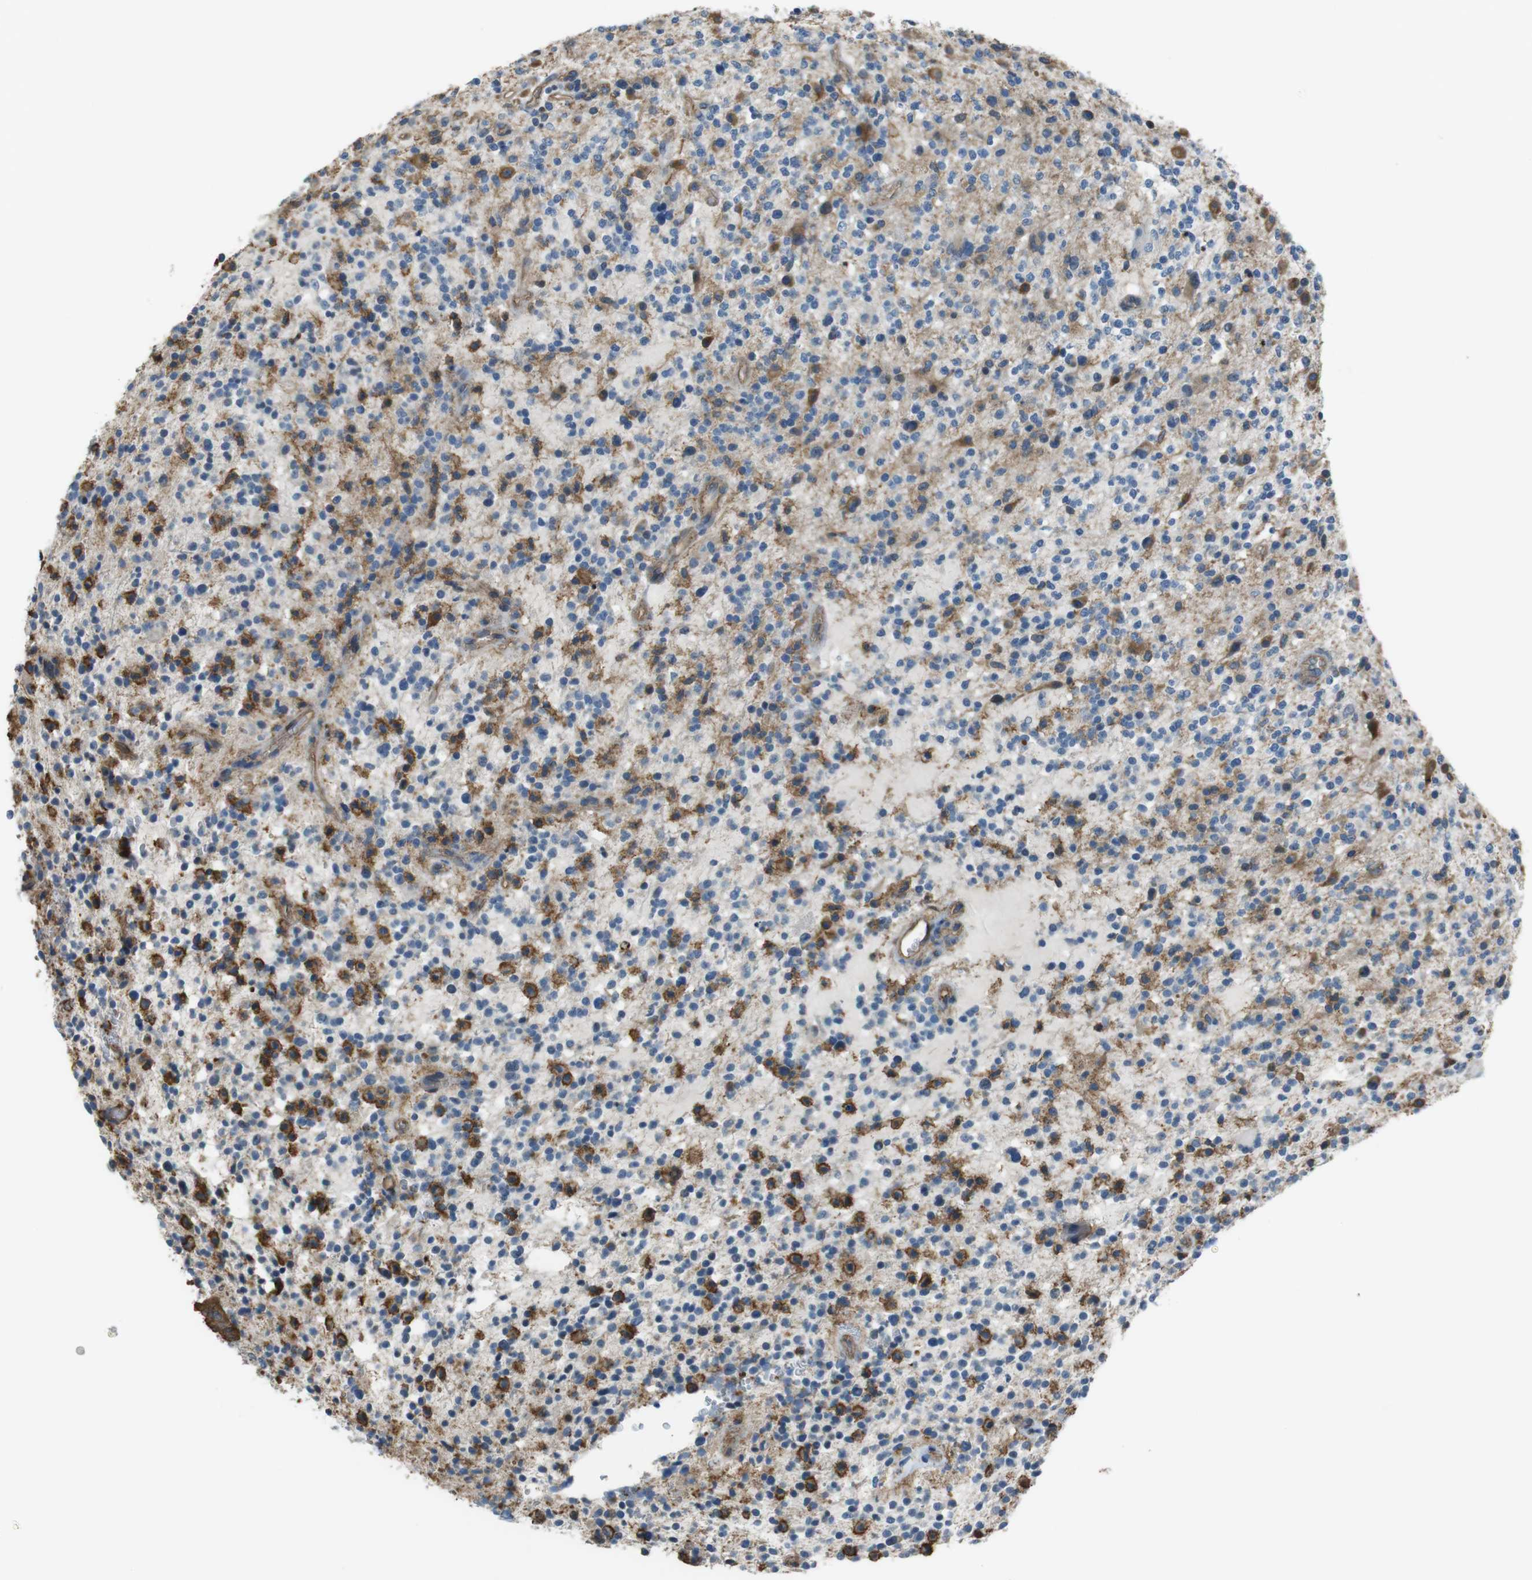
{"staining": {"intensity": "moderate", "quantity": "25%-75%", "location": "cytoplasmic/membranous"}, "tissue": "glioma", "cell_type": "Tumor cells", "image_type": "cancer", "snomed": [{"axis": "morphology", "description": "Glioma, malignant, High grade"}, {"axis": "topography", "description": "Brain"}], "caption": "About 25%-75% of tumor cells in high-grade glioma (malignant) reveal moderate cytoplasmic/membranous protein expression as visualized by brown immunohistochemical staining.", "gene": "FCAR", "patient": {"sex": "male", "age": 48}}